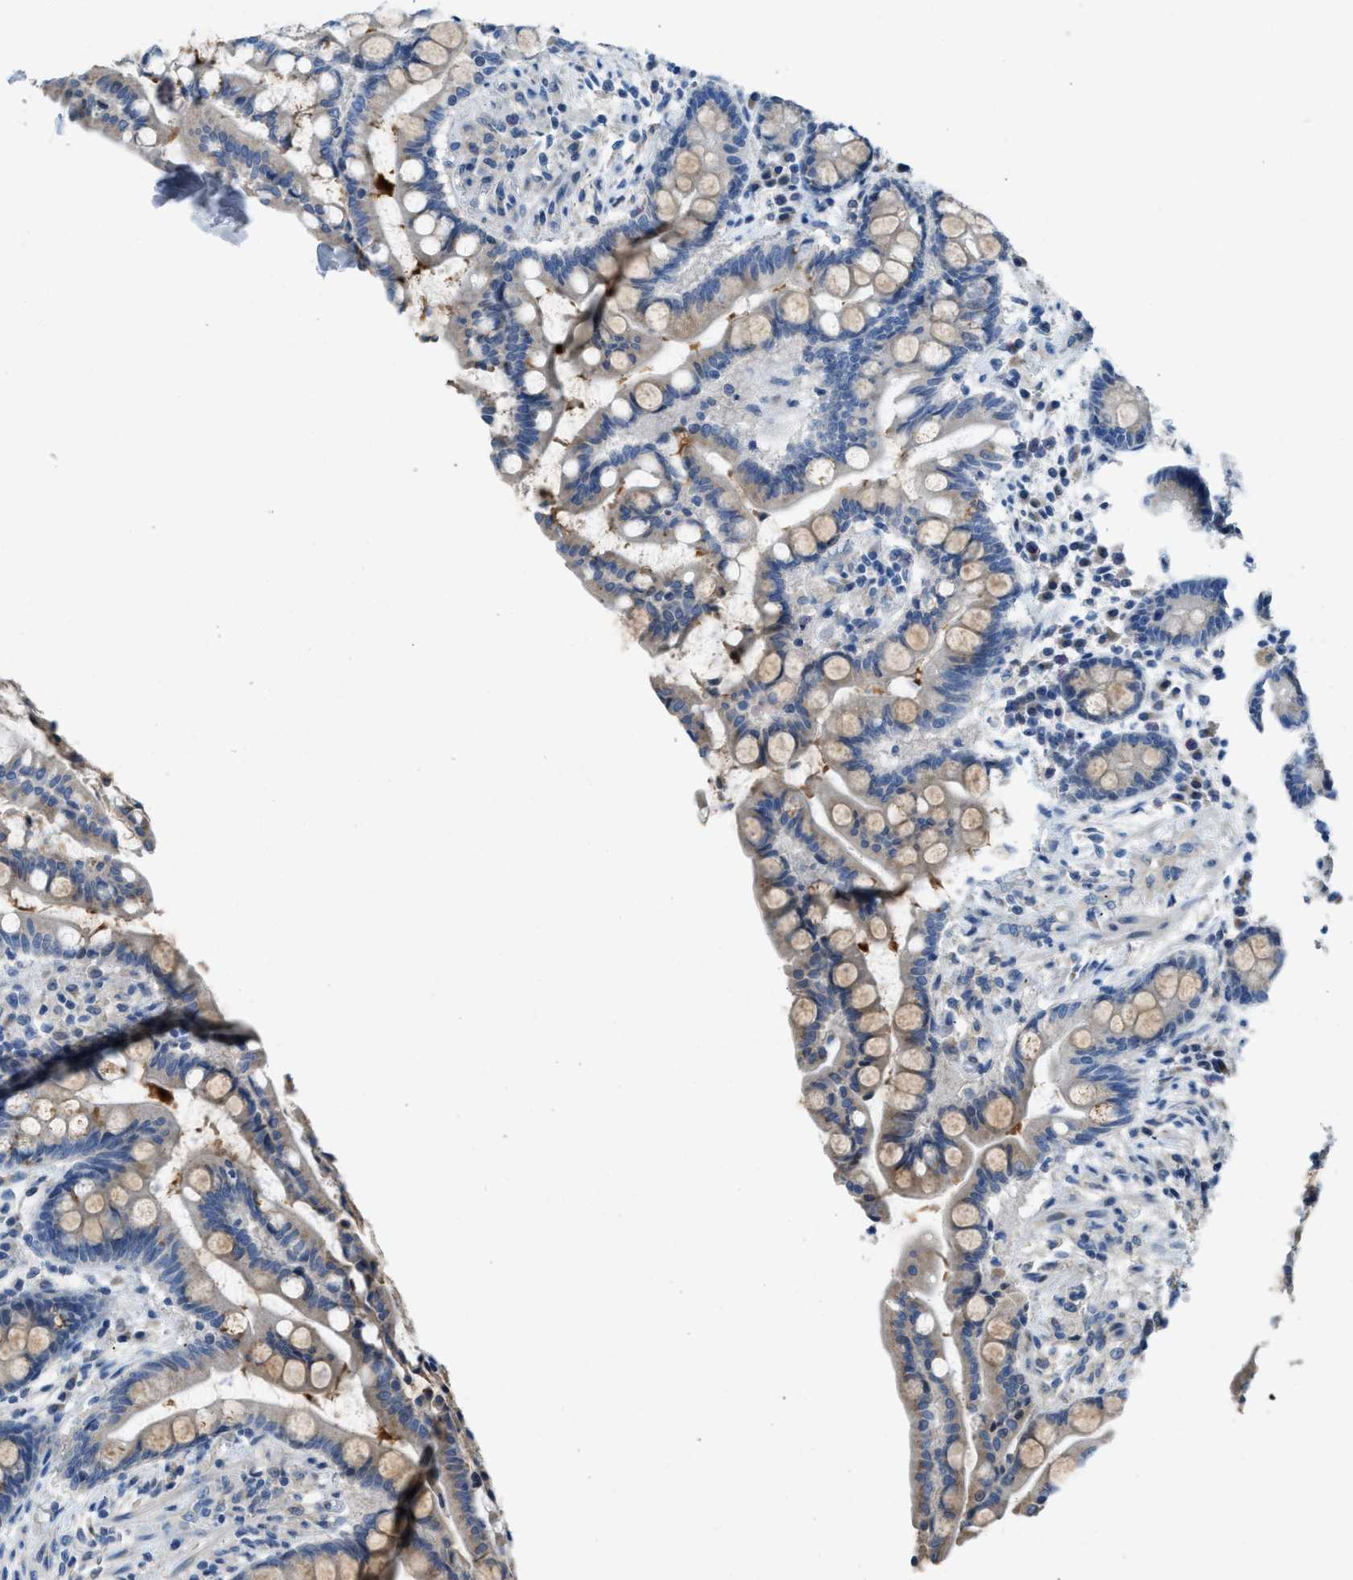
{"staining": {"intensity": "negative", "quantity": "none", "location": "none"}, "tissue": "colon", "cell_type": "Endothelial cells", "image_type": "normal", "snomed": [{"axis": "morphology", "description": "Normal tissue, NOS"}, {"axis": "topography", "description": "Colon"}], "caption": "IHC histopathology image of normal human colon stained for a protein (brown), which reveals no staining in endothelial cells.", "gene": "GGCX", "patient": {"sex": "male", "age": 73}}